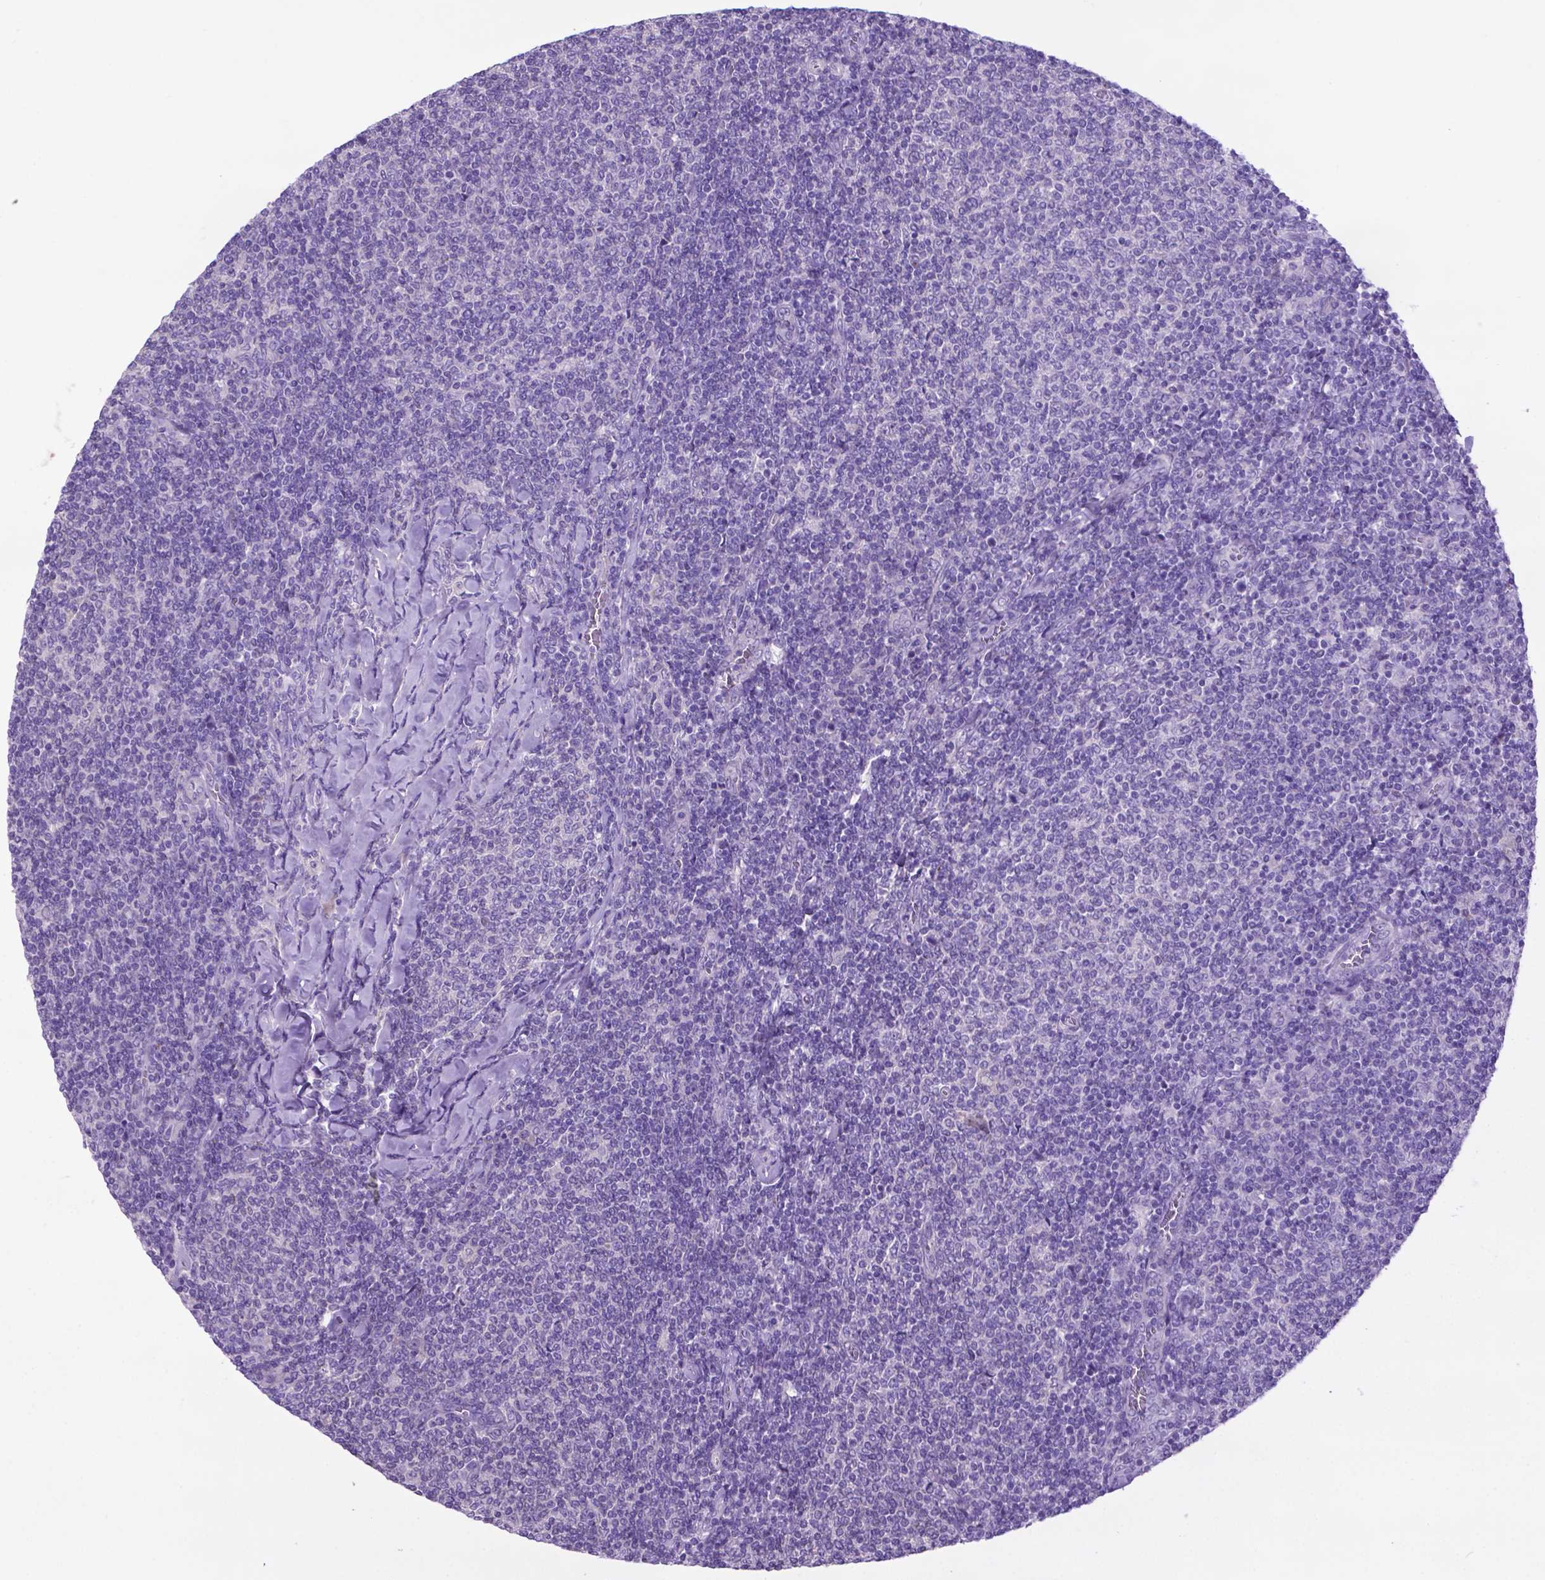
{"staining": {"intensity": "negative", "quantity": "none", "location": "none"}, "tissue": "lymphoma", "cell_type": "Tumor cells", "image_type": "cancer", "snomed": [{"axis": "morphology", "description": "Malignant lymphoma, non-Hodgkin's type, Low grade"}, {"axis": "topography", "description": "Lymph node"}], "caption": "Immunohistochemical staining of malignant lymphoma, non-Hodgkin's type (low-grade) reveals no significant positivity in tumor cells.", "gene": "ADRA2B", "patient": {"sex": "male", "age": 52}}